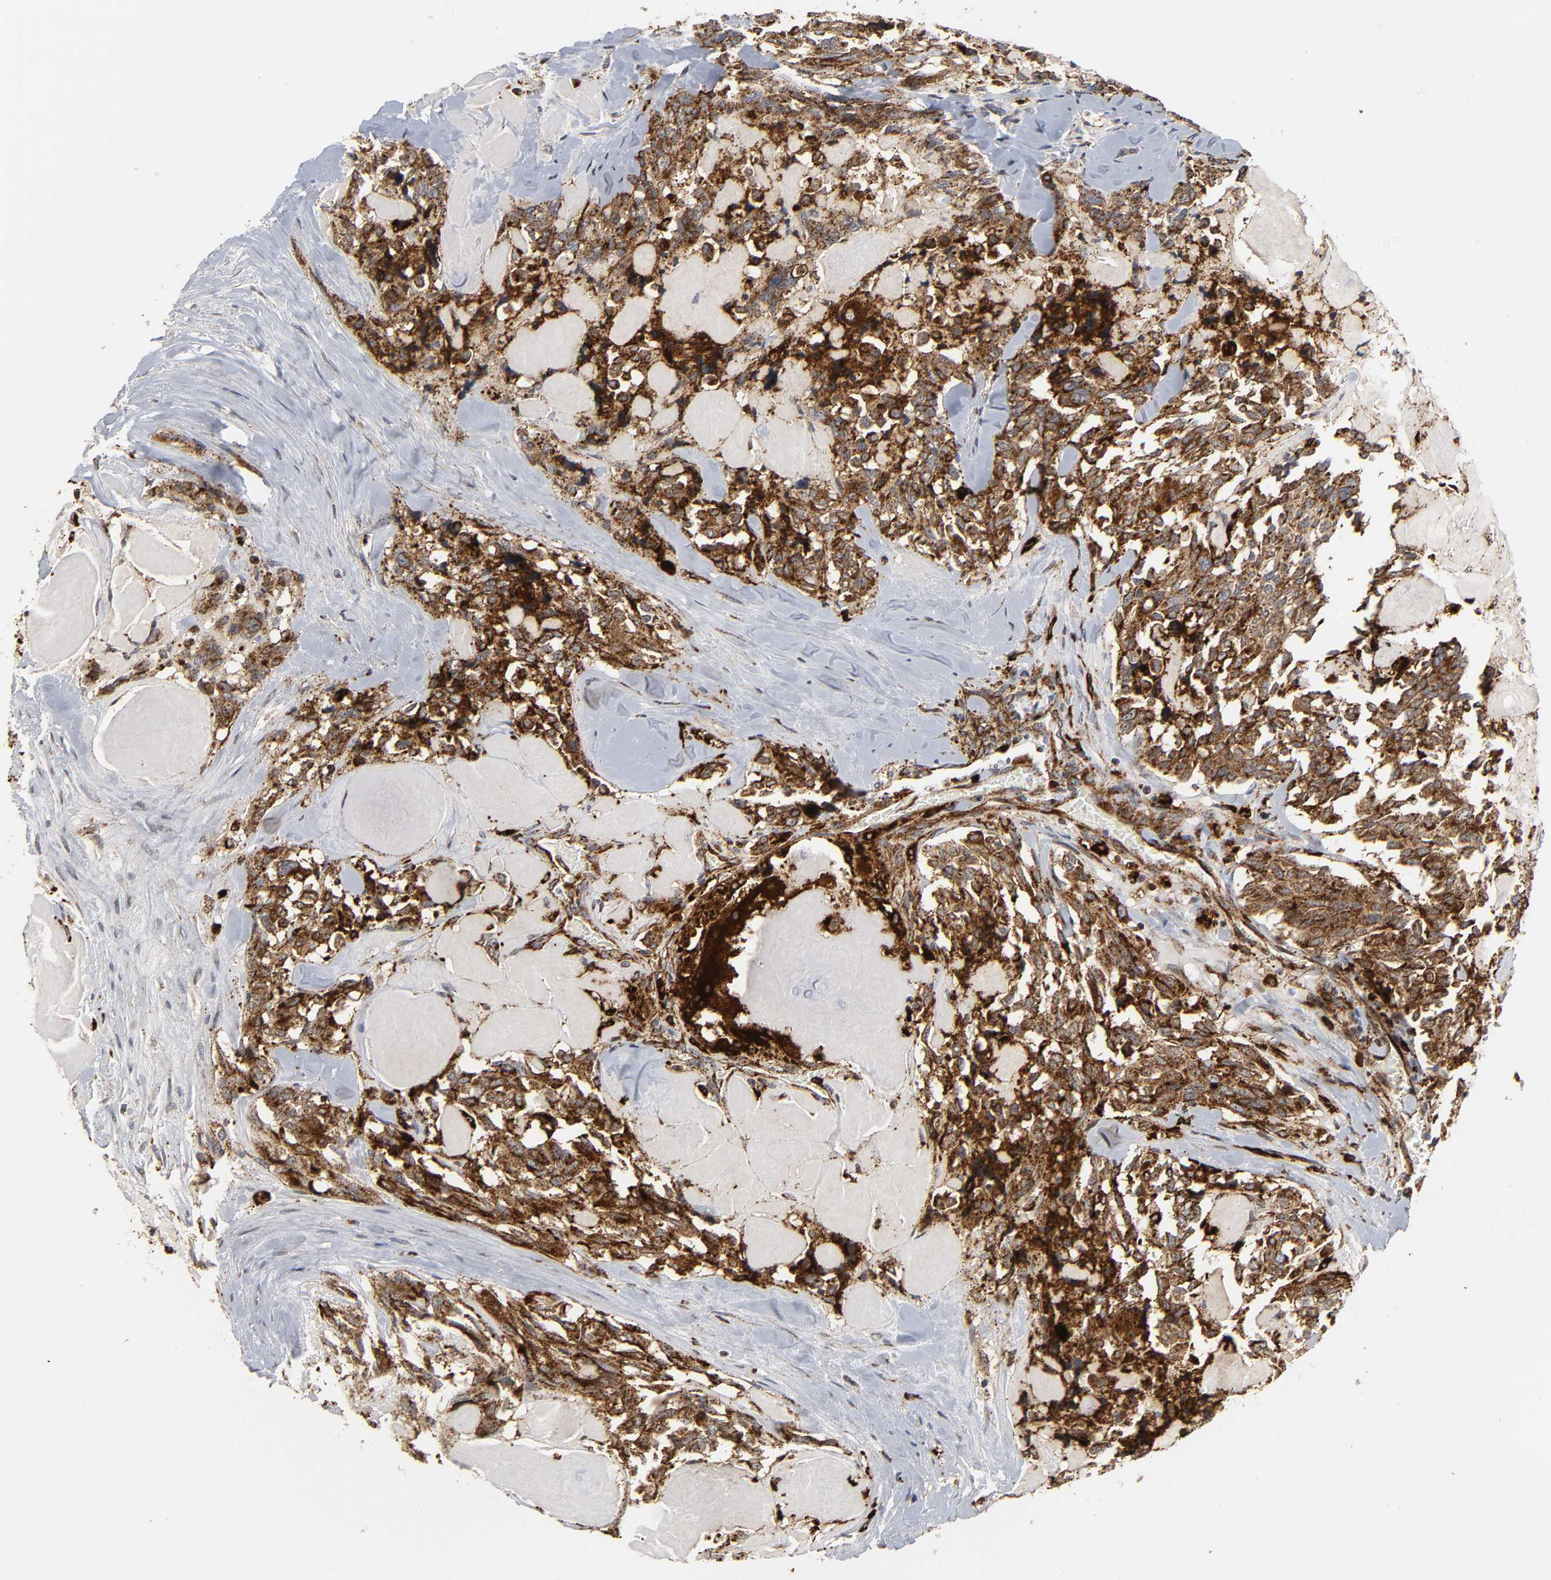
{"staining": {"intensity": "strong", "quantity": ">75%", "location": "cytoplasmic/membranous"}, "tissue": "thyroid cancer", "cell_type": "Tumor cells", "image_type": "cancer", "snomed": [{"axis": "morphology", "description": "Carcinoma, NOS"}, {"axis": "morphology", "description": "Carcinoid, malignant, NOS"}, {"axis": "topography", "description": "Thyroid gland"}], "caption": "Tumor cells reveal strong cytoplasmic/membranous positivity in about >75% of cells in carcinoma (thyroid). The staining is performed using DAB (3,3'-diaminobenzidine) brown chromogen to label protein expression. The nuclei are counter-stained blue using hematoxylin.", "gene": "PSAP", "patient": {"sex": "male", "age": 33}}